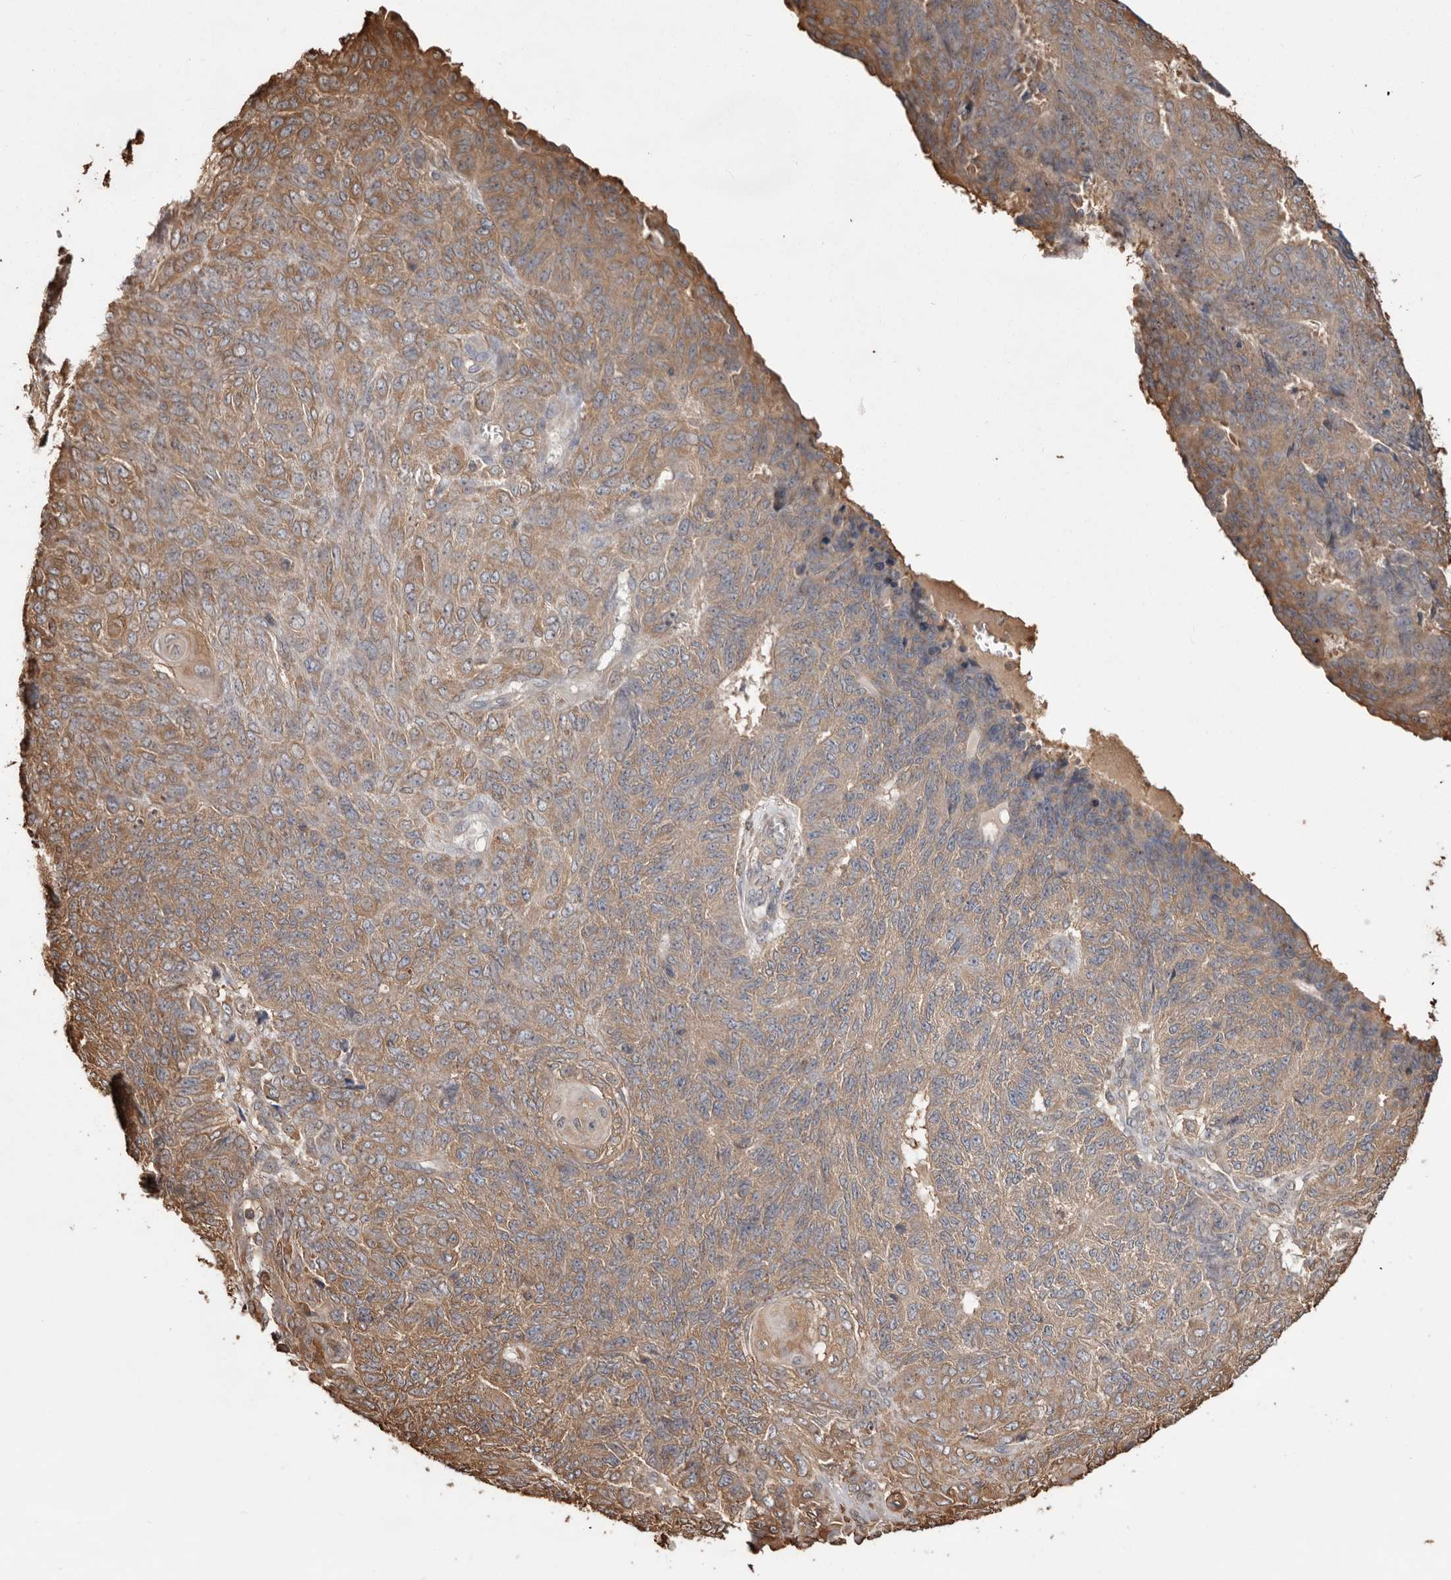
{"staining": {"intensity": "moderate", "quantity": ">75%", "location": "cytoplasmic/membranous"}, "tissue": "endometrial cancer", "cell_type": "Tumor cells", "image_type": "cancer", "snomed": [{"axis": "morphology", "description": "Adenocarcinoma, NOS"}, {"axis": "topography", "description": "Endometrium"}], "caption": "Moderate cytoplasmic/membranous expression for a protein is appreciated in approximately >75% of tumor cells of endometrial cancer using immunohistochemistry (IHC).", "gene": "PKM", "patient": {"sex": "female", "age": 32}}